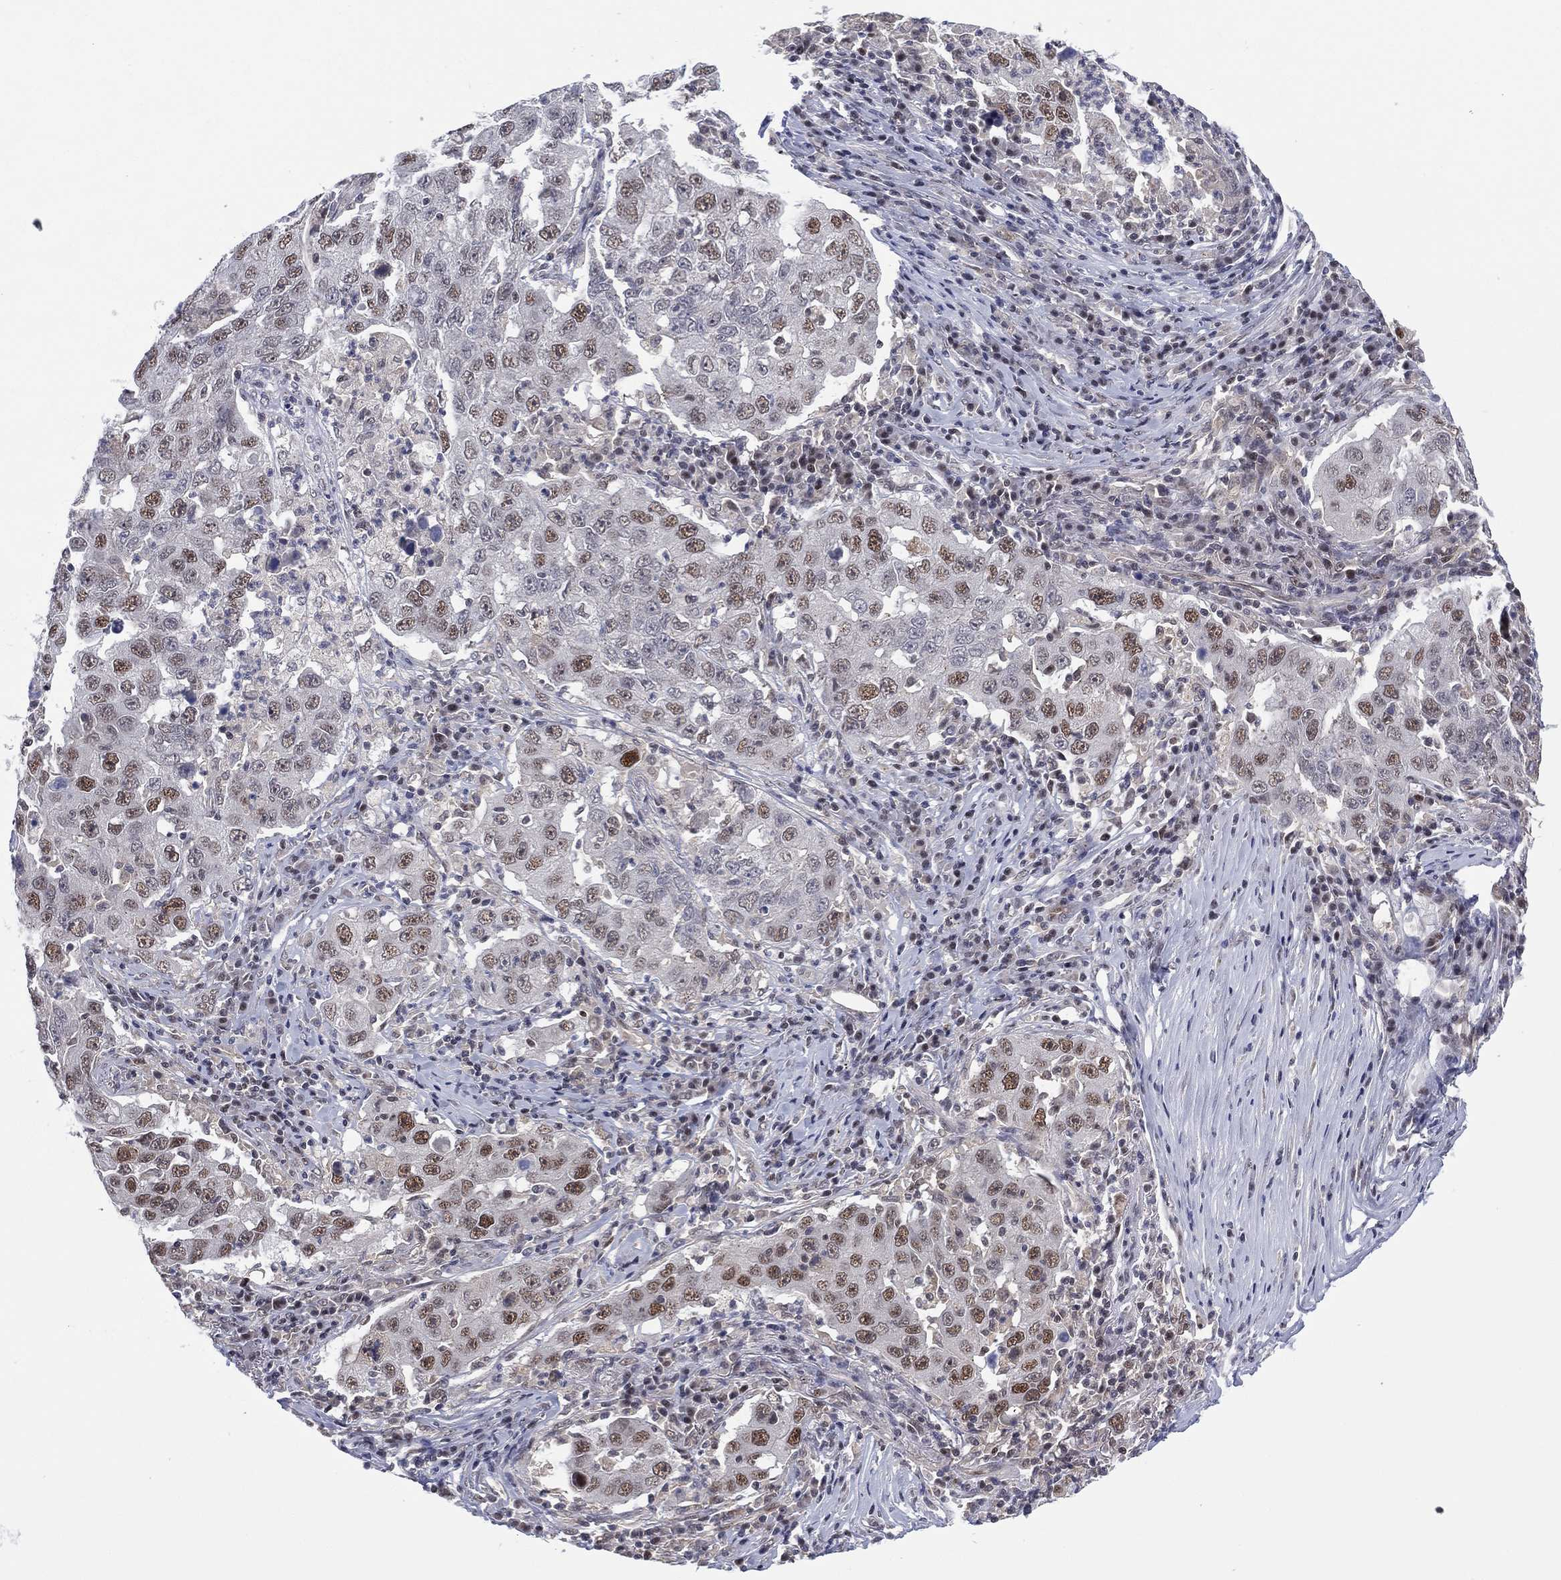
{"staining": {"intensity": "moderate", "quantity": "<25%", "location": "nuclear"}, "tissue": "lung cancer", "cell_type": "Tumor cells", "image_type": "cancer", "snomed": [{"axis": "morphology", "description": "Adenocarcinoma, NOS"}, {"axis": "topography", "description": "Lung"}], "caption": "IHC staining of lung adenocarcinoma, which reveals low levels of moderate nuclear expression in about <25% of tumor cells indicating moderate nuclear protein staining. The staining was performed using DAB (brown) for protein detection and nuclei were counterstained in hematoxylin (blue).", "gene": "GSE1", "patient": {"sex": "male", "age": 73}}